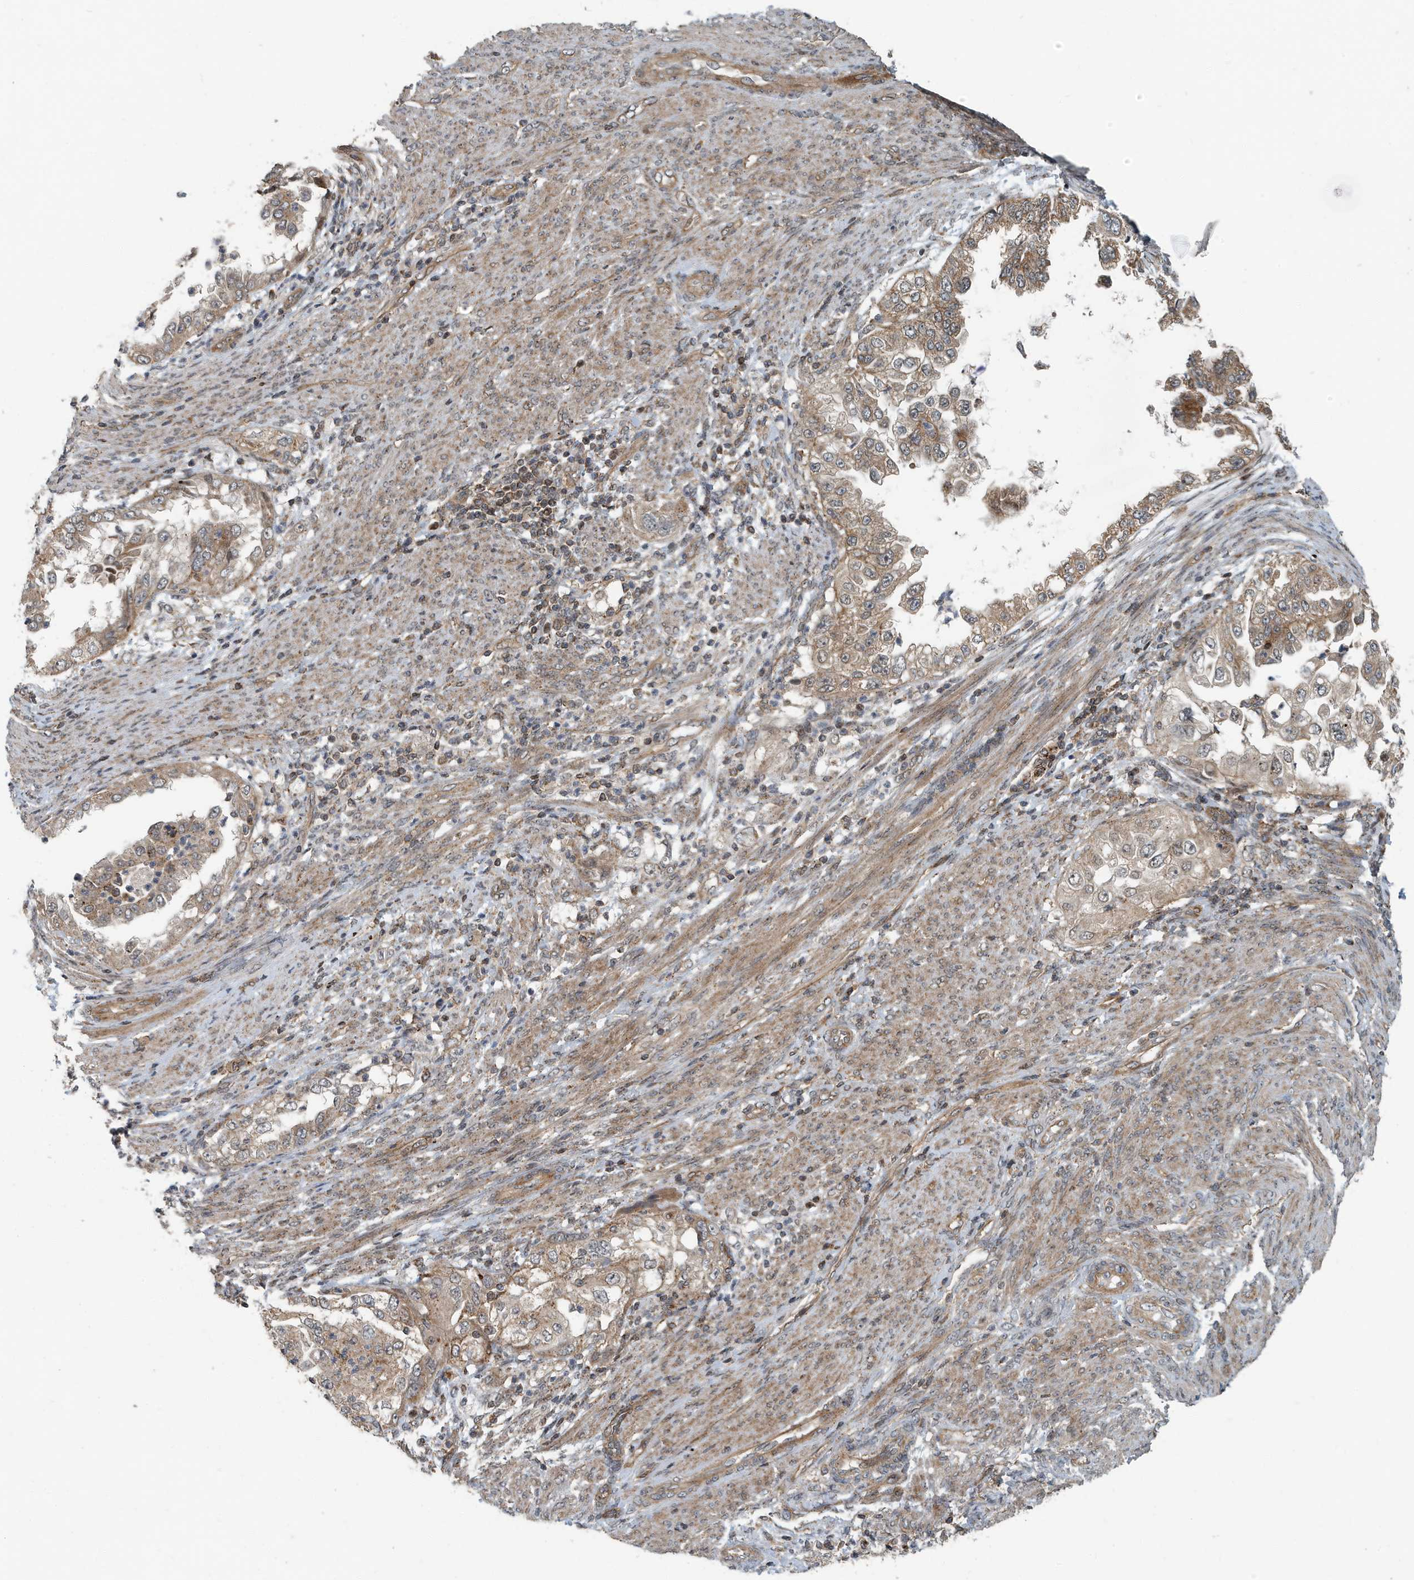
{"staining": {"intensity": "moderate", "quantity": ">75%", "location": "cytoplasmic/membranous"}, "tissue": "endometrial cancer", "cell_type": "Tumor cells", "image_type": "cancer", "snomed": [{"axis": "morphology", "description": "Adenocarcinoma, NOS"}, {"axis": "topography", "description": "Endometrium"}], "caption": "Protein staining exhibits moderate cytoplasmic/membranous staining in about >75% of tumor cells in endometrial cancer. The staining is performed using DAB brown chromogen to label protein expression. The nuclei are counter-stained blue using hematoxylin.", "gene": "KIF15", "patient": {"sex": "female", "age": 85}}